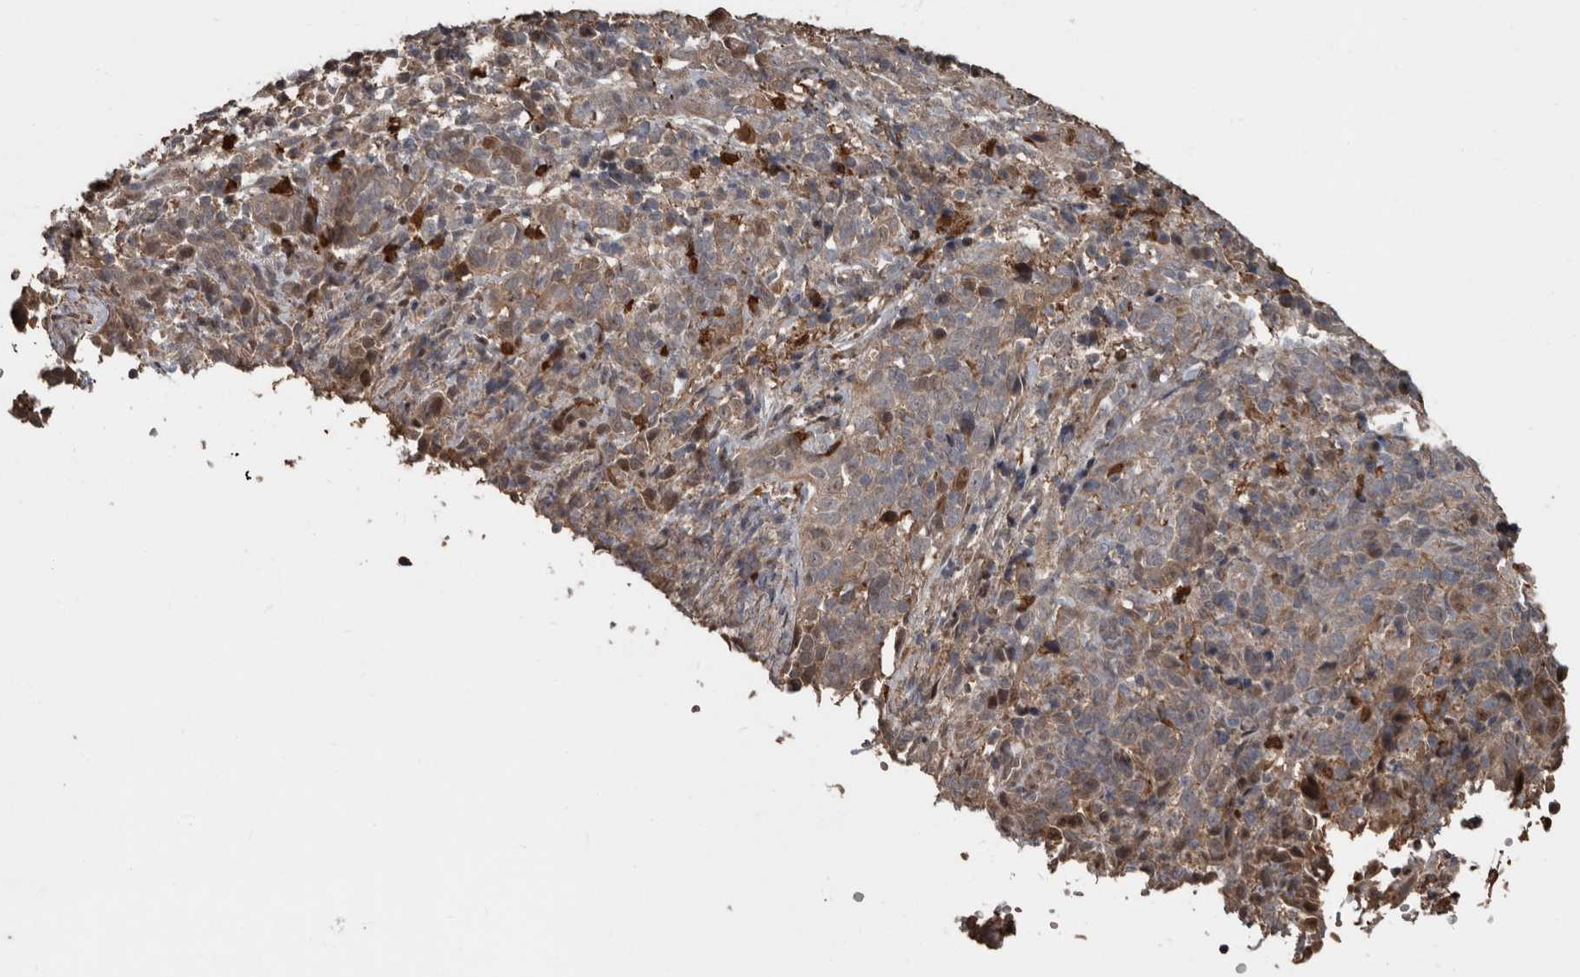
{"staining": {"intensity": "moderate", "quantity": "25%-75%", "location": "cytoplasmic/membranous"}, "tissue": "cervical cancer", "cell_type": "Tumor cells", "image_type": "cancer", "snomed": [{"axis": "morphology", "description": "Squamous cell carcinoma, NOS"}, {"axis": "topography", "description": "Cervix"}], "caption": "This histopathology image exhibits cervical cancer (squamous cell carcinoma) stained with immunohistochemistry (IHC) to label a protein in brown. The cytoplasmic/membranous of tumor cells show moderate positivity for the protein. Nuclei are counter-stained blue.", "gene": "FSBP", "patient": {"sex": "female", "age": 46}}